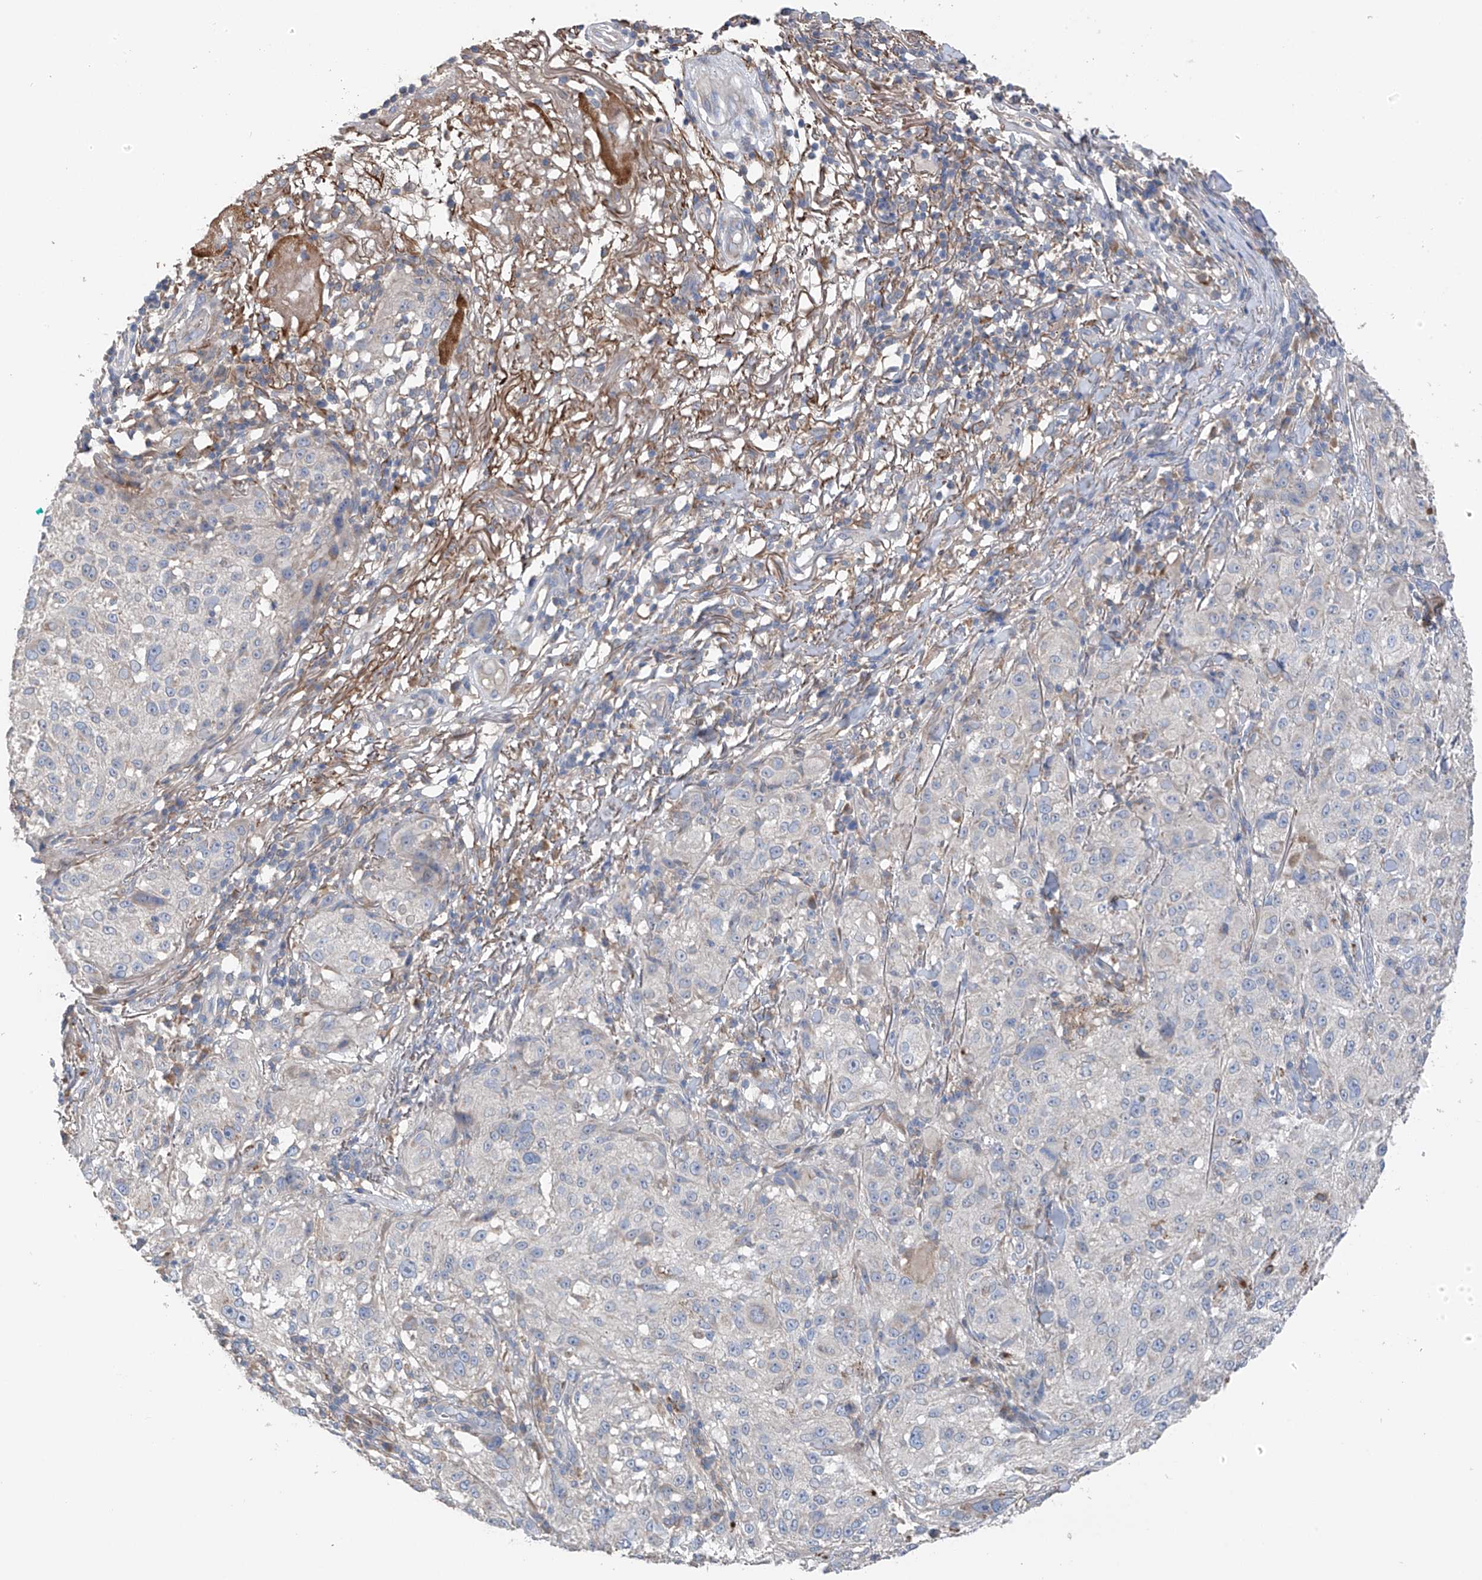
{"staining": {"intensity": "negative", "quantity": "none", "location": "none"}, "tissue": "melanoma", "cell_type": "Tumor cells", "image_type": "cancer", "snomed": [{"axis": "morphology", "description": "Necrosis, NOS"}, {"axis": "morphology", "description": "Malignant melanoma, NOS"}, {"axis": "topography", "description": "Skin"}], "caption": "Immunohistochemistry (IHC) photomicrograph of neoplastic tissue: malignant melanoma stained with DAB (3,3'-diaminobenzidine) reveals no significant protein expression in tumor cells.", "gene": "GALNTL6", "patient": {"sex": "female", "age": 87}}